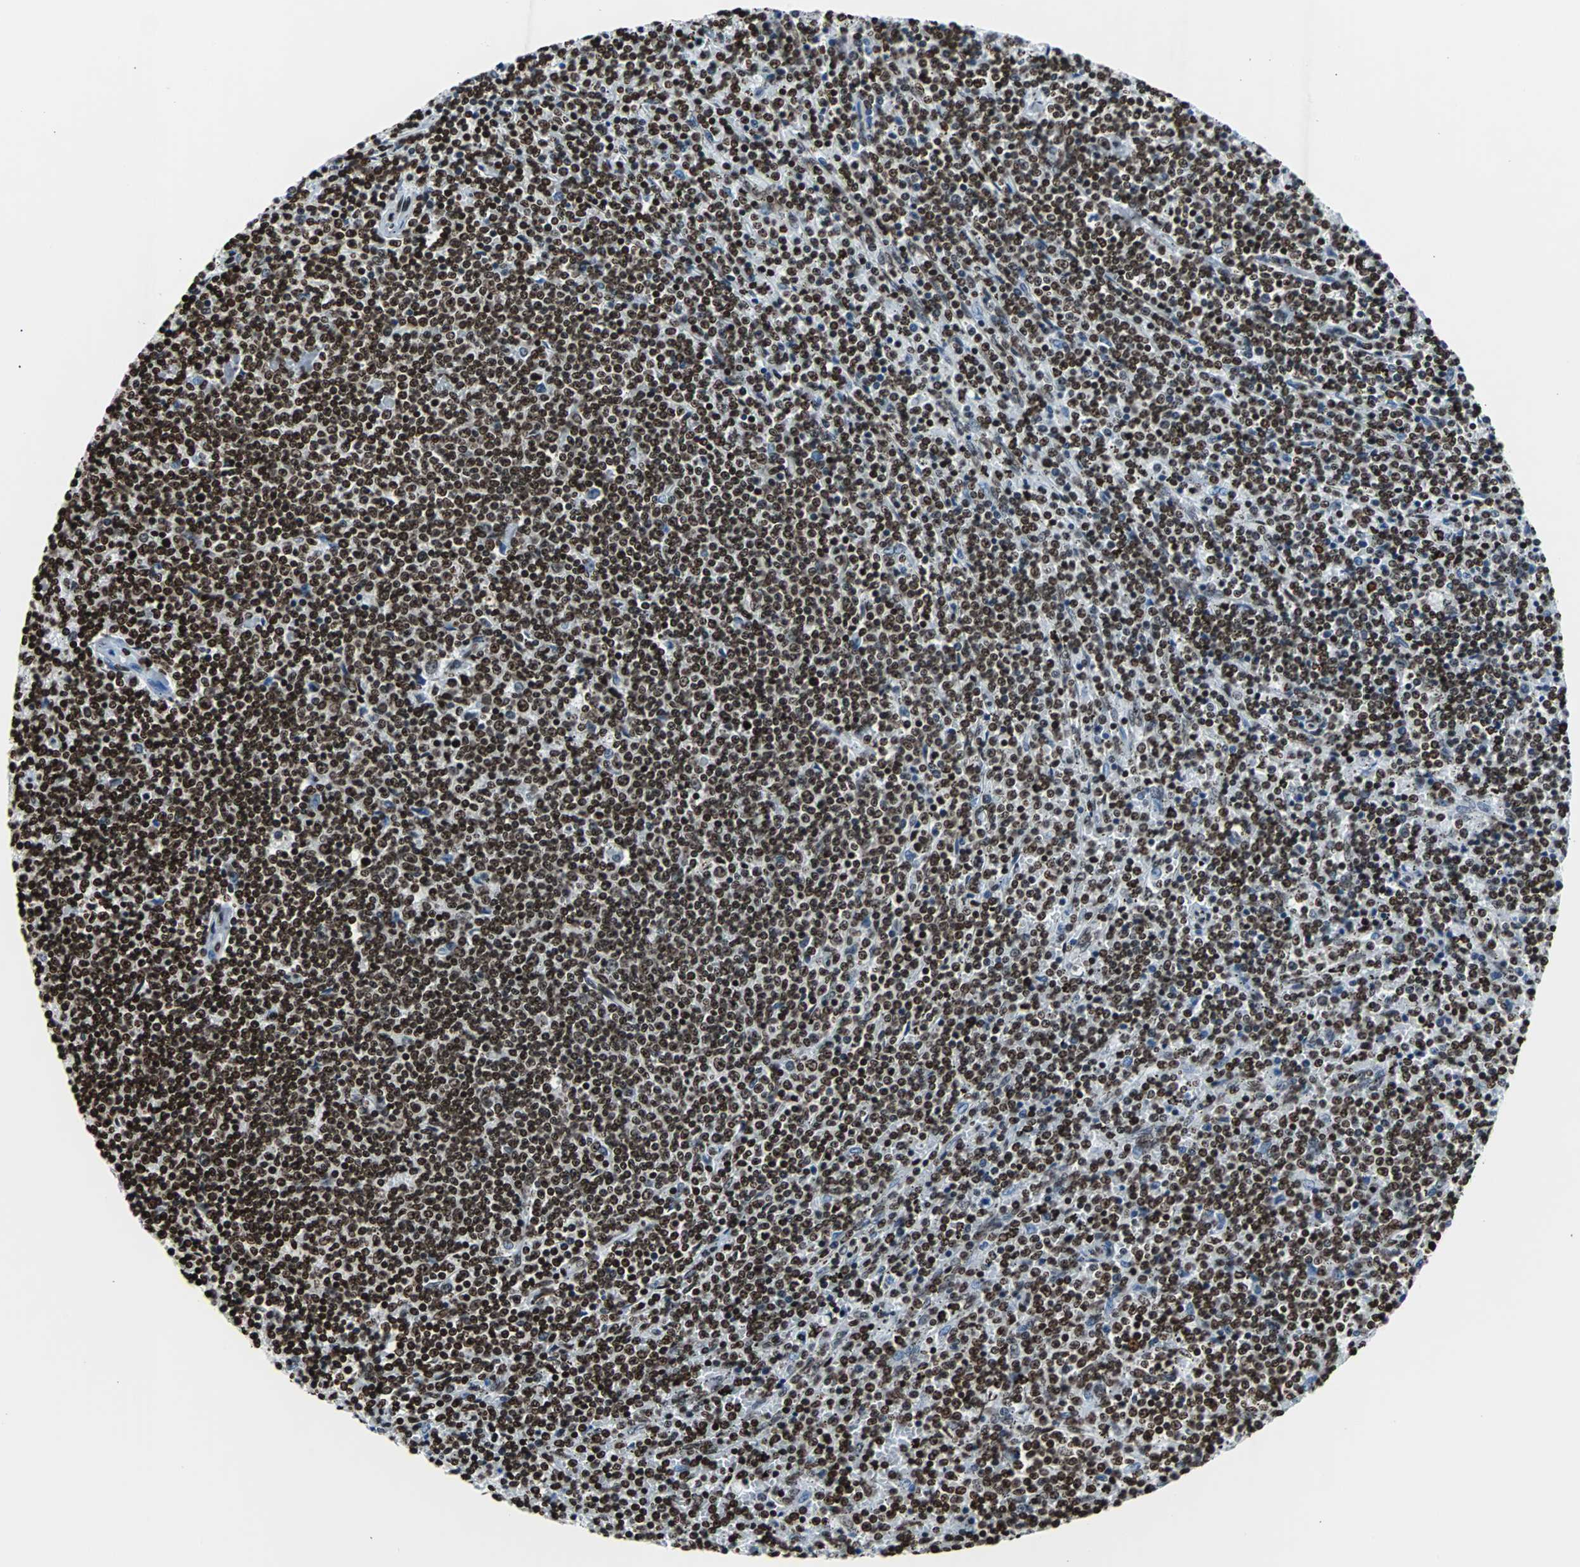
{"staining": {"intensity": "strong", "quantity": ">75%", "location": "nuclear"}, "tissue": "lymphoma", "cell_type": "Tumor cells", "image_type": "cancer", "snomed": [{"axis": "morphology", "description": "Malignant lymphoma, non-Hodgkin's type, Low grade"}, {"axis": "topography", "description": "Spleen"}], "caption": "Lymphoma was stained to show a protein in brown. There is high levels of strong nuclear staining in about >75% of tumor cells. (DAB = brown stain, brightfield microscopy at high magnification).", "gene": "H2BC18", "patient": {"sex": "female", "age": 50}}